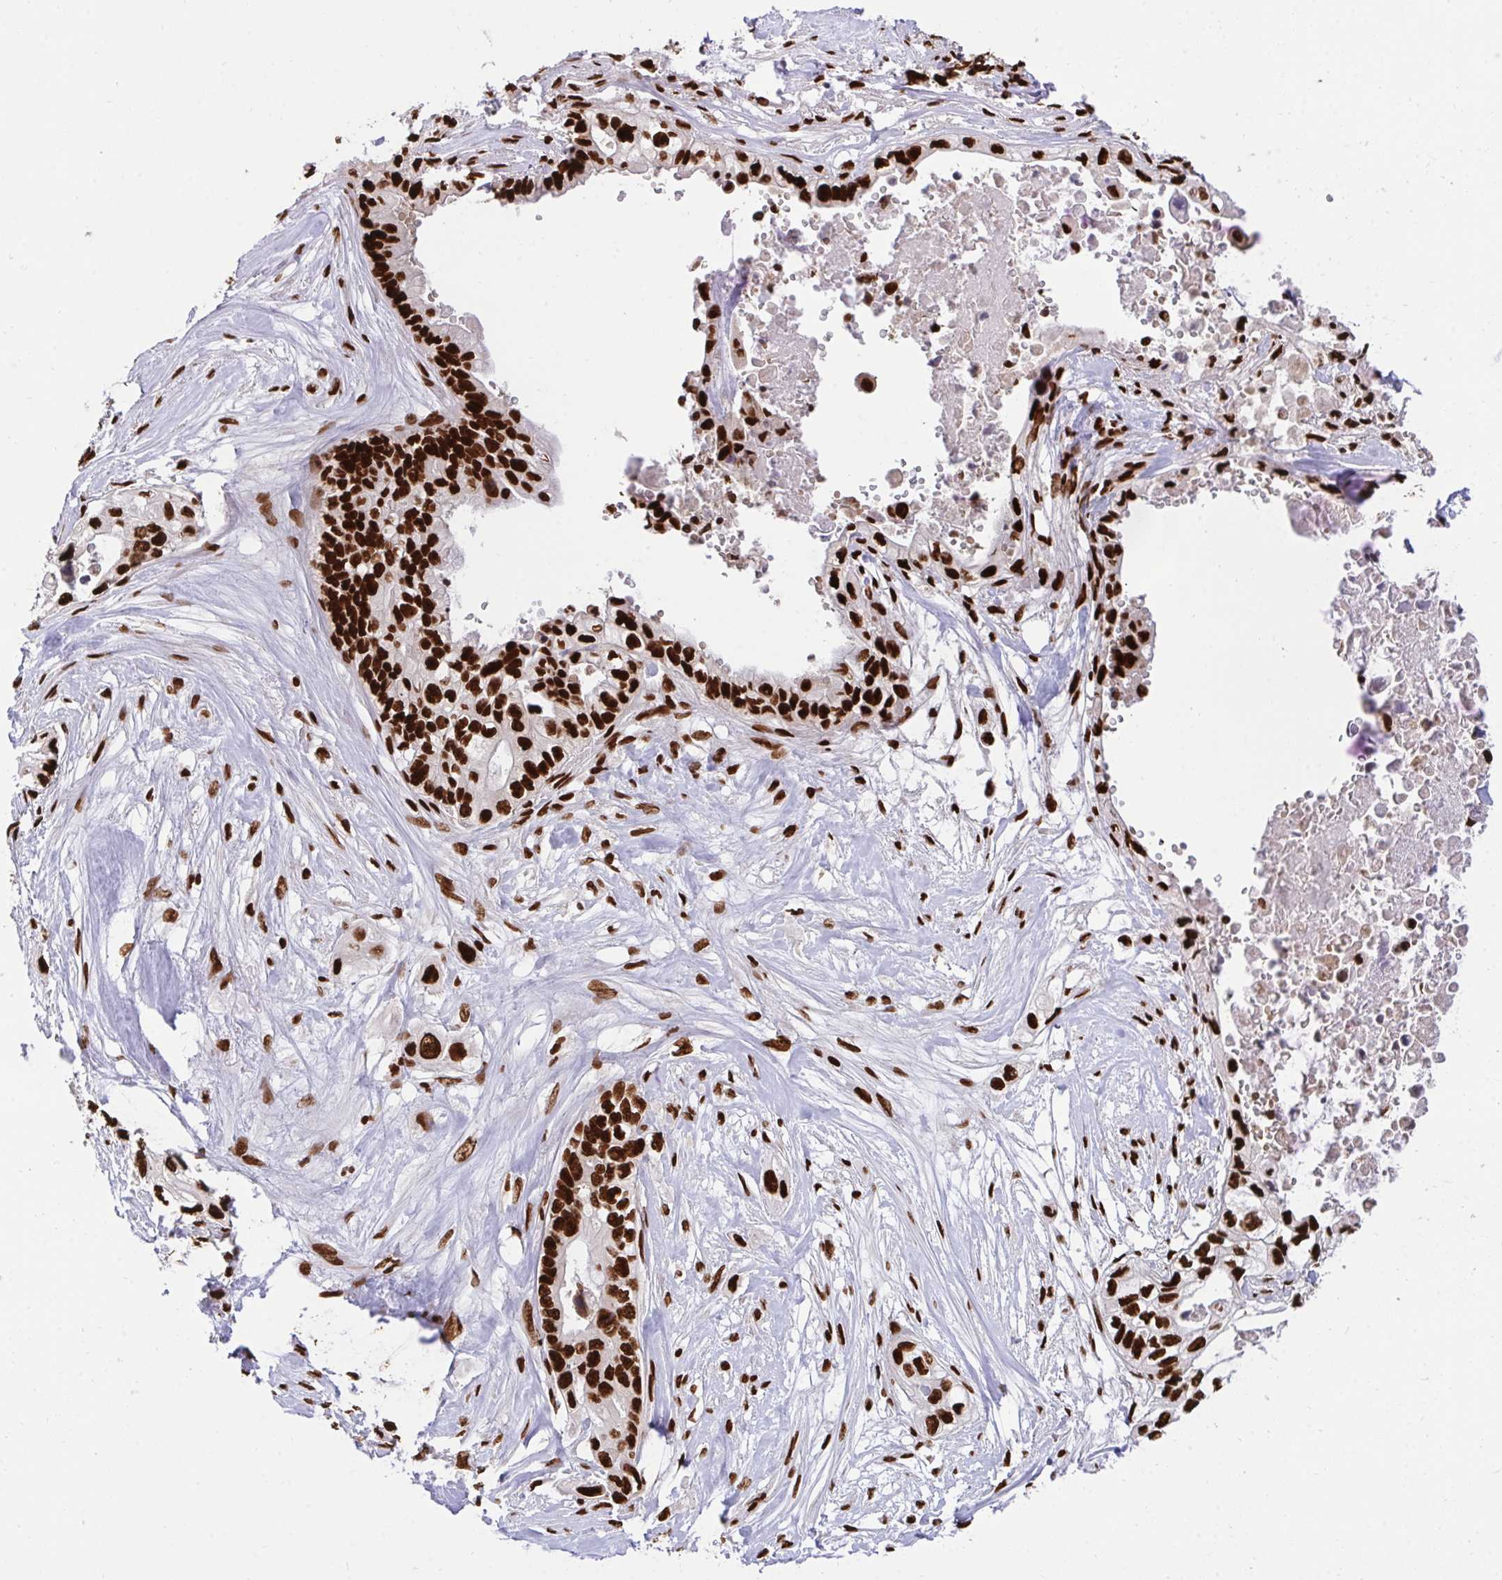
{"staining": {"intensity": "strong", "quantity": ">75%", "location": "nuclear"}, "tissue": "pancreatic cancer", "cell_type": "Tumor cells", "image_type": "cancer", "snomed": [{"axis": "morphology", "description": "Adenocarcinoma, NOS"}, {"axis": "topography", "description": "Pancreas"}], "caption": "A high amount of strong nuclear positivity is identified in about >75% of tumor cells in adenocarcinoma (pancreatic) tissue.", "gene": "HNRNPL", "patient": {"sex": "female", "age": 63}}